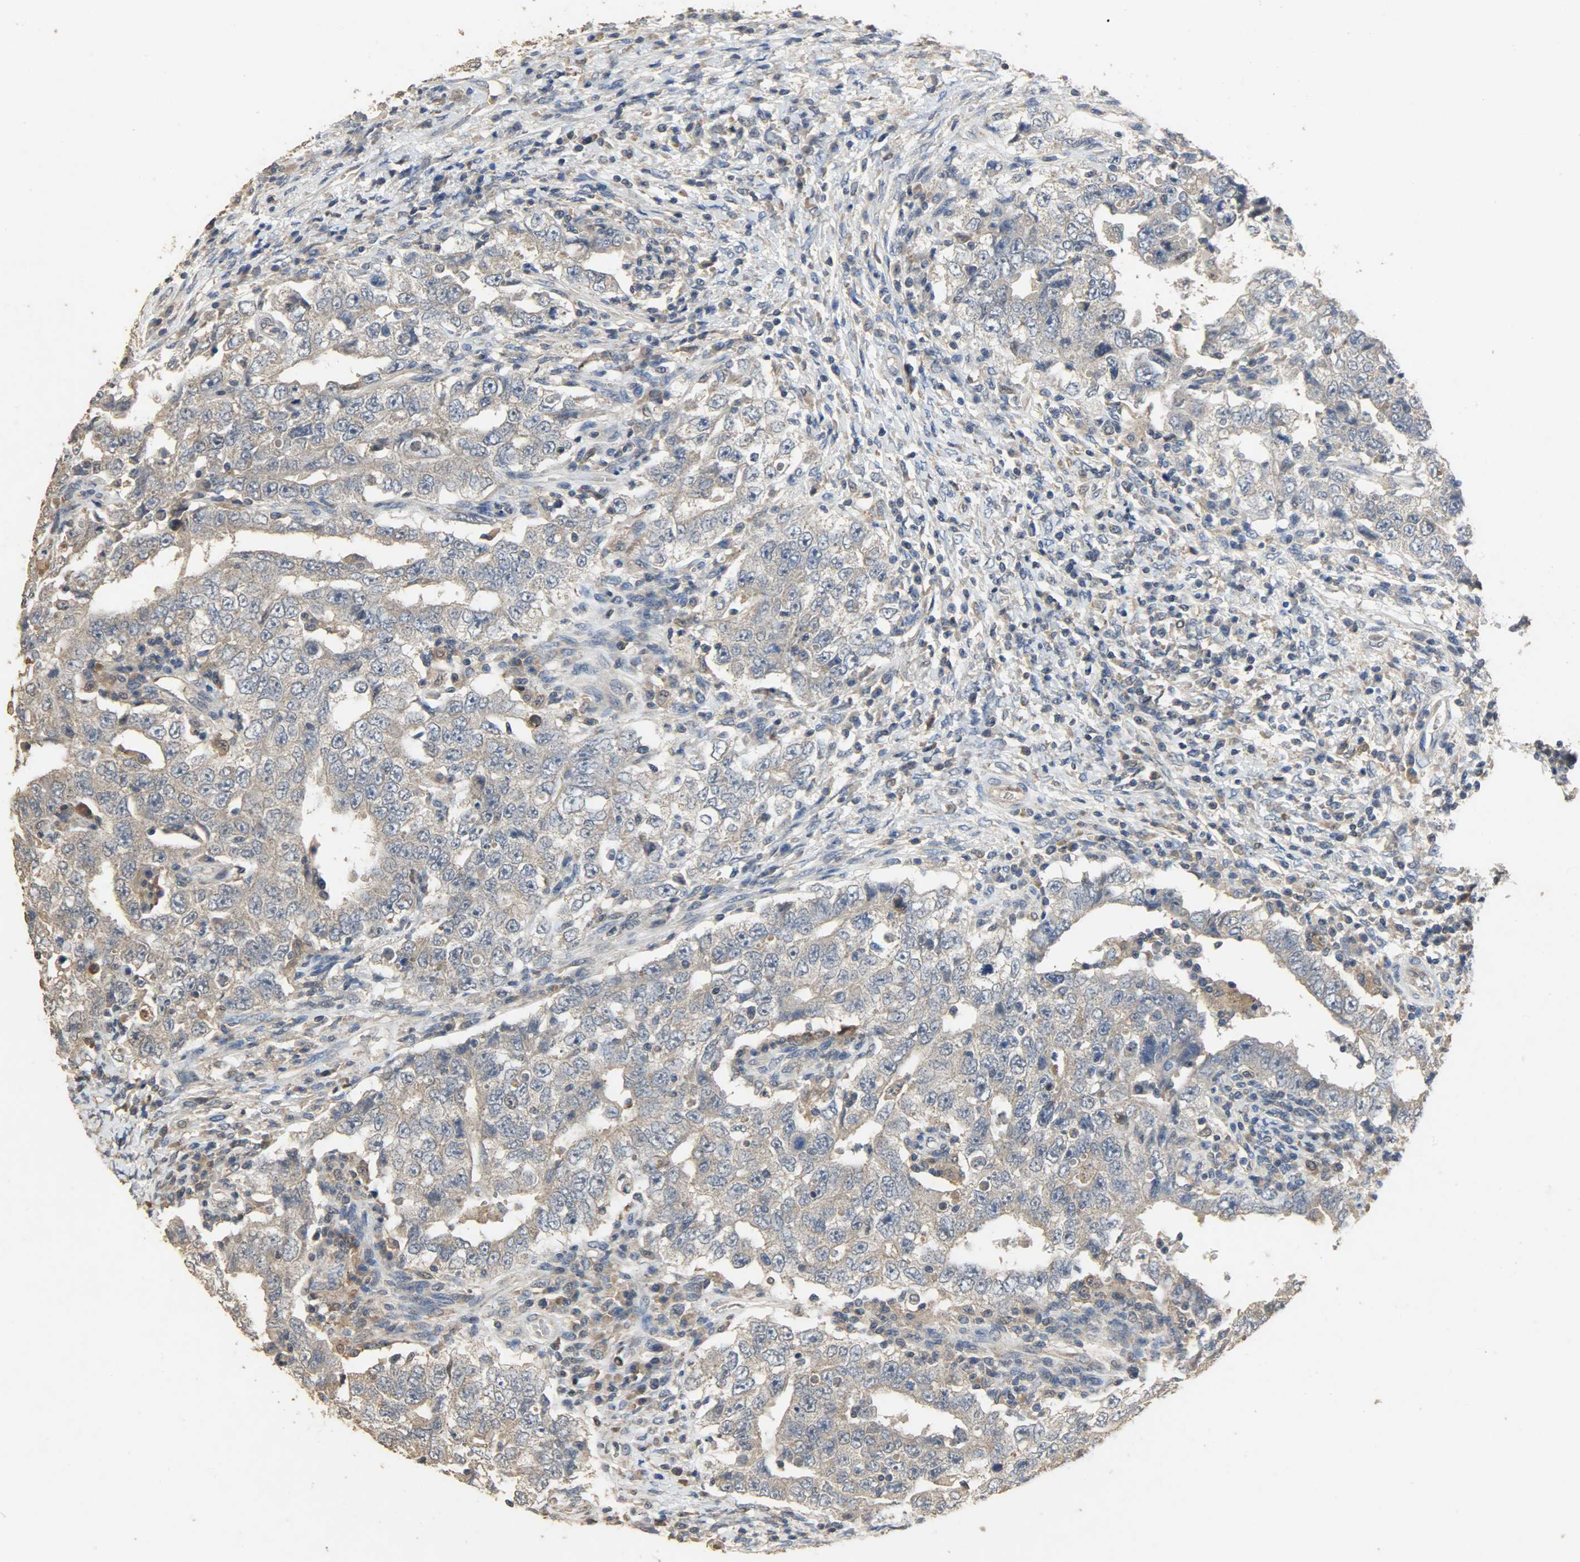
{"staining": {"intensity": "weak", "quantity": ">75%", "location": "cytoplasmic/membranous"}, "tissue": "testis cancer", "cell_type": "Tumor cells", "image_type": "cancer", "snomed": [{"axis": "morphology", "description": "Carcinoma, Embryonal, NOS"}, {"axis": "topography", "description": "Testis"}], "caption": "DAB (3,3'-diaminobenzidine) immunohistochemical staining of human testis cancer (embryonal carcinoma) displays weak cytoplasmic/membranous protein staining in about >75% of tumor cells.", "gene": "CDKN2C", "patient": {"sex": "male", "age": 26}}